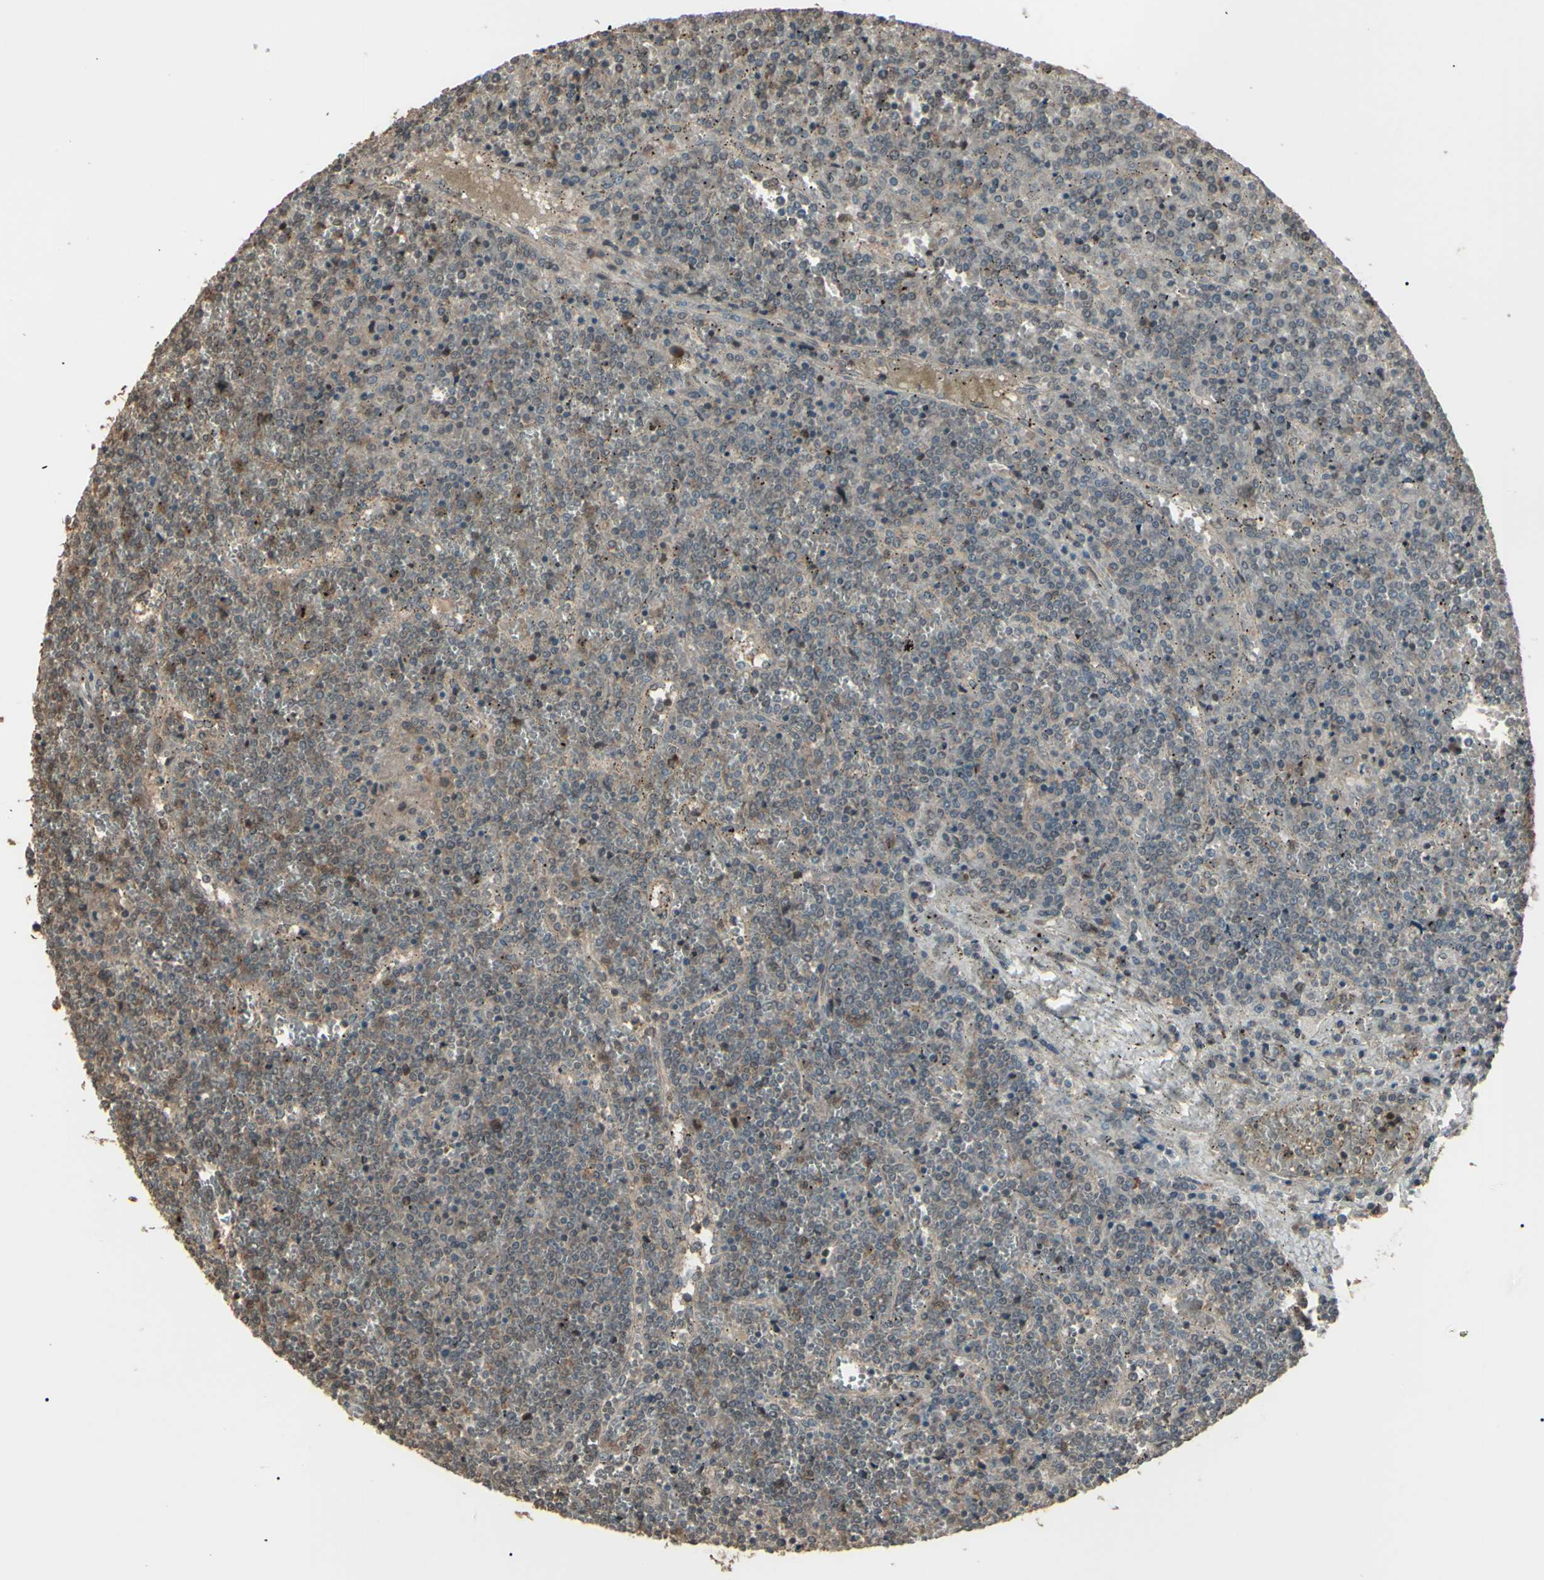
{"staining": {"intensity": "negative", "quantity": "none", "location": "none"}, "tissue": "lymphoma", "cell_type": "Tumor cells", "image_type": "cancer", "snomed": [{"axis": "morphology", "description": "Malignant lymphoma, non-Hodgkin's type, Low grade"}, {"axis": "topography", "description": "Spleen"}], "caption": "The histopathology image shows no staining of tumor cells in malignant lymphoma, non-Hodgkin's type (low-grade).", "gene": "GNAS", "patient": {"sex": "female", "age": 19}}